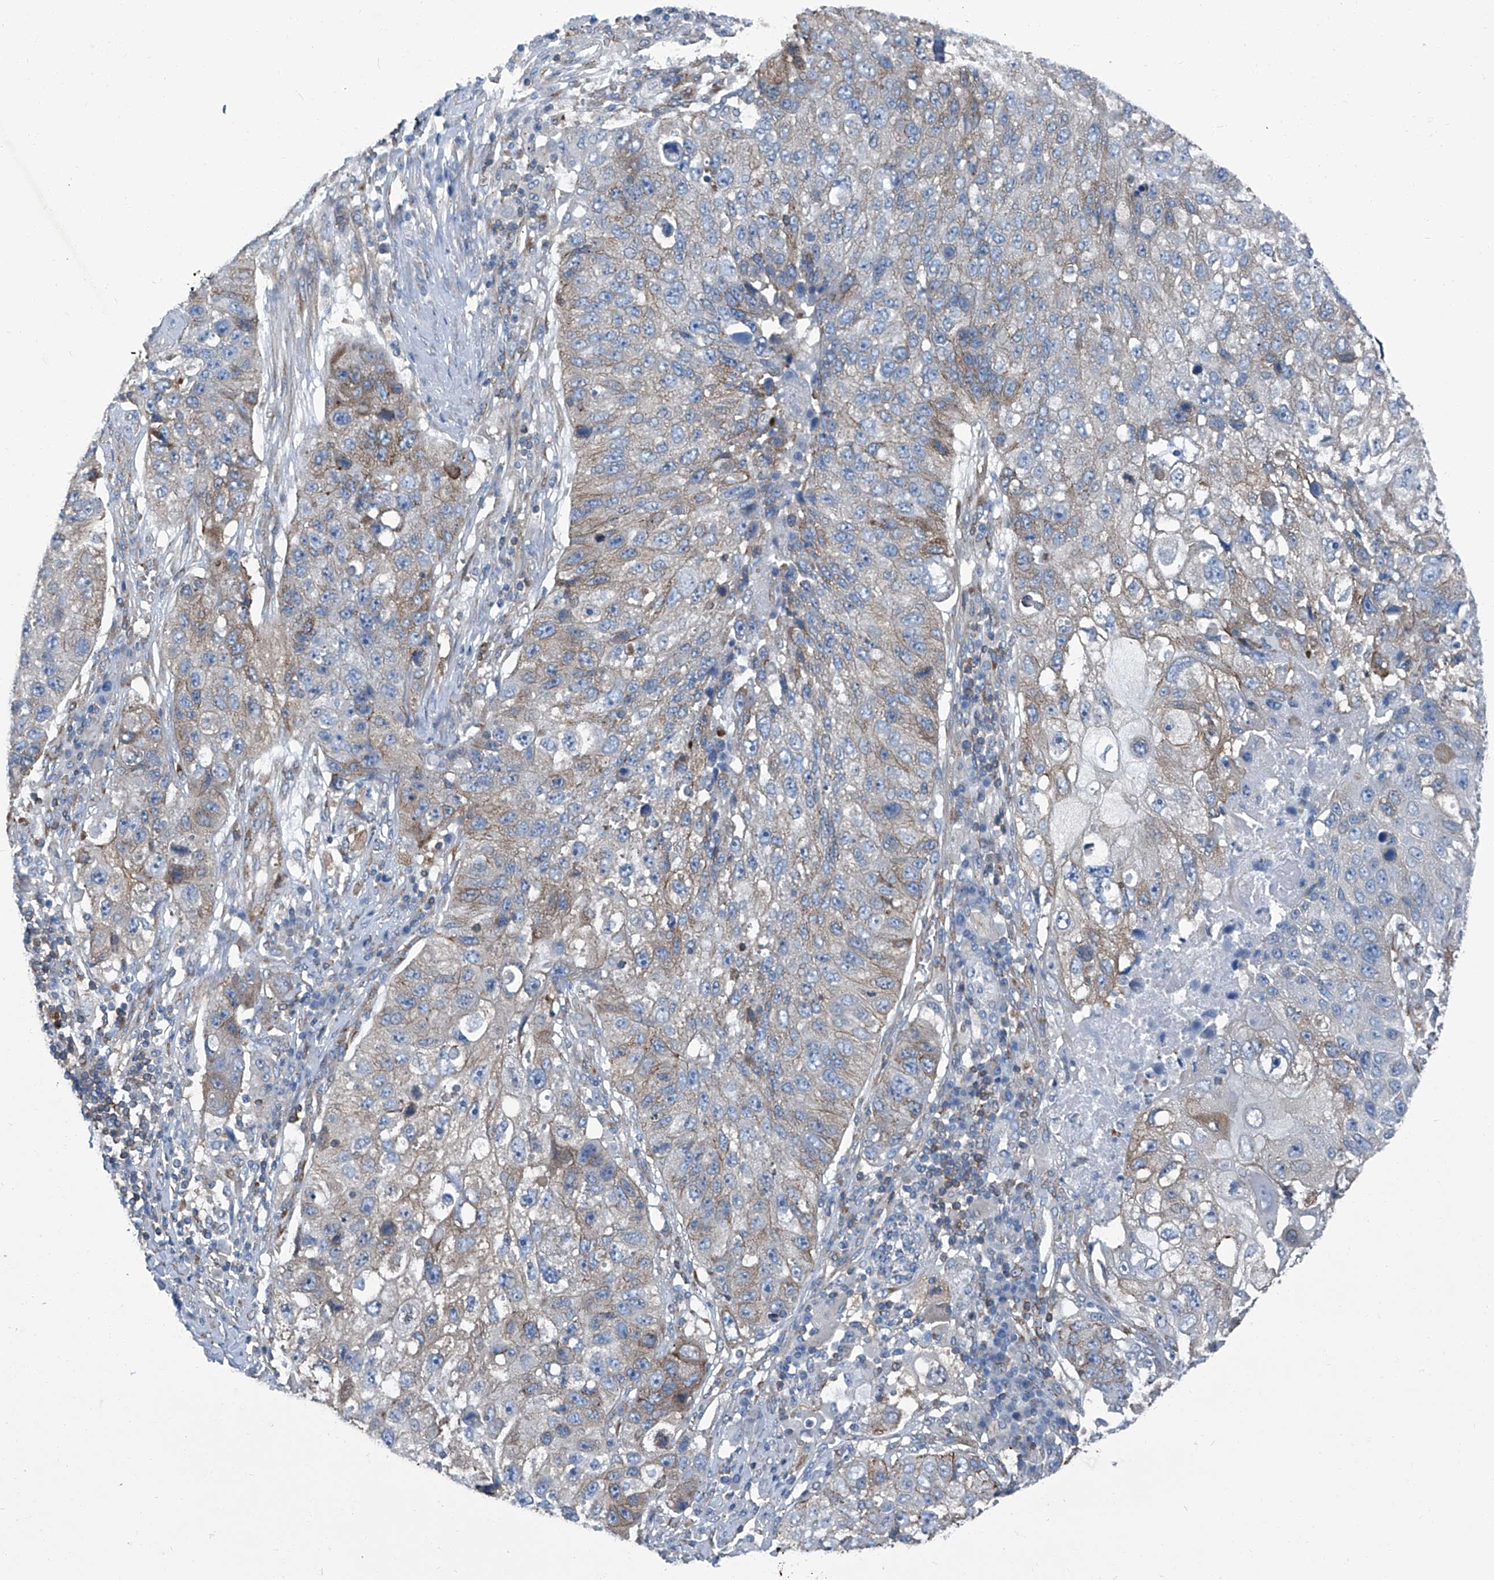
{"staining": {"intensity": "weak", "quantity": "<25%", "location": "cytoplasmic/membranous"}, "tissue": "lung cancer", "cell_type": "Tumor cells", "image_type": "cancer", "snomed": [{"axis": "morphology", "description": "Squamous cell carcinoma, NOS"}, {"axis": "topography", "description": "Lung"}], "caption": "Tumor cells are negative for brown protein staining in lung cancer (squamous cell carcinoma).", "gene": "SEPTIN7", "patient": {"sex": "male", "age": 61}}